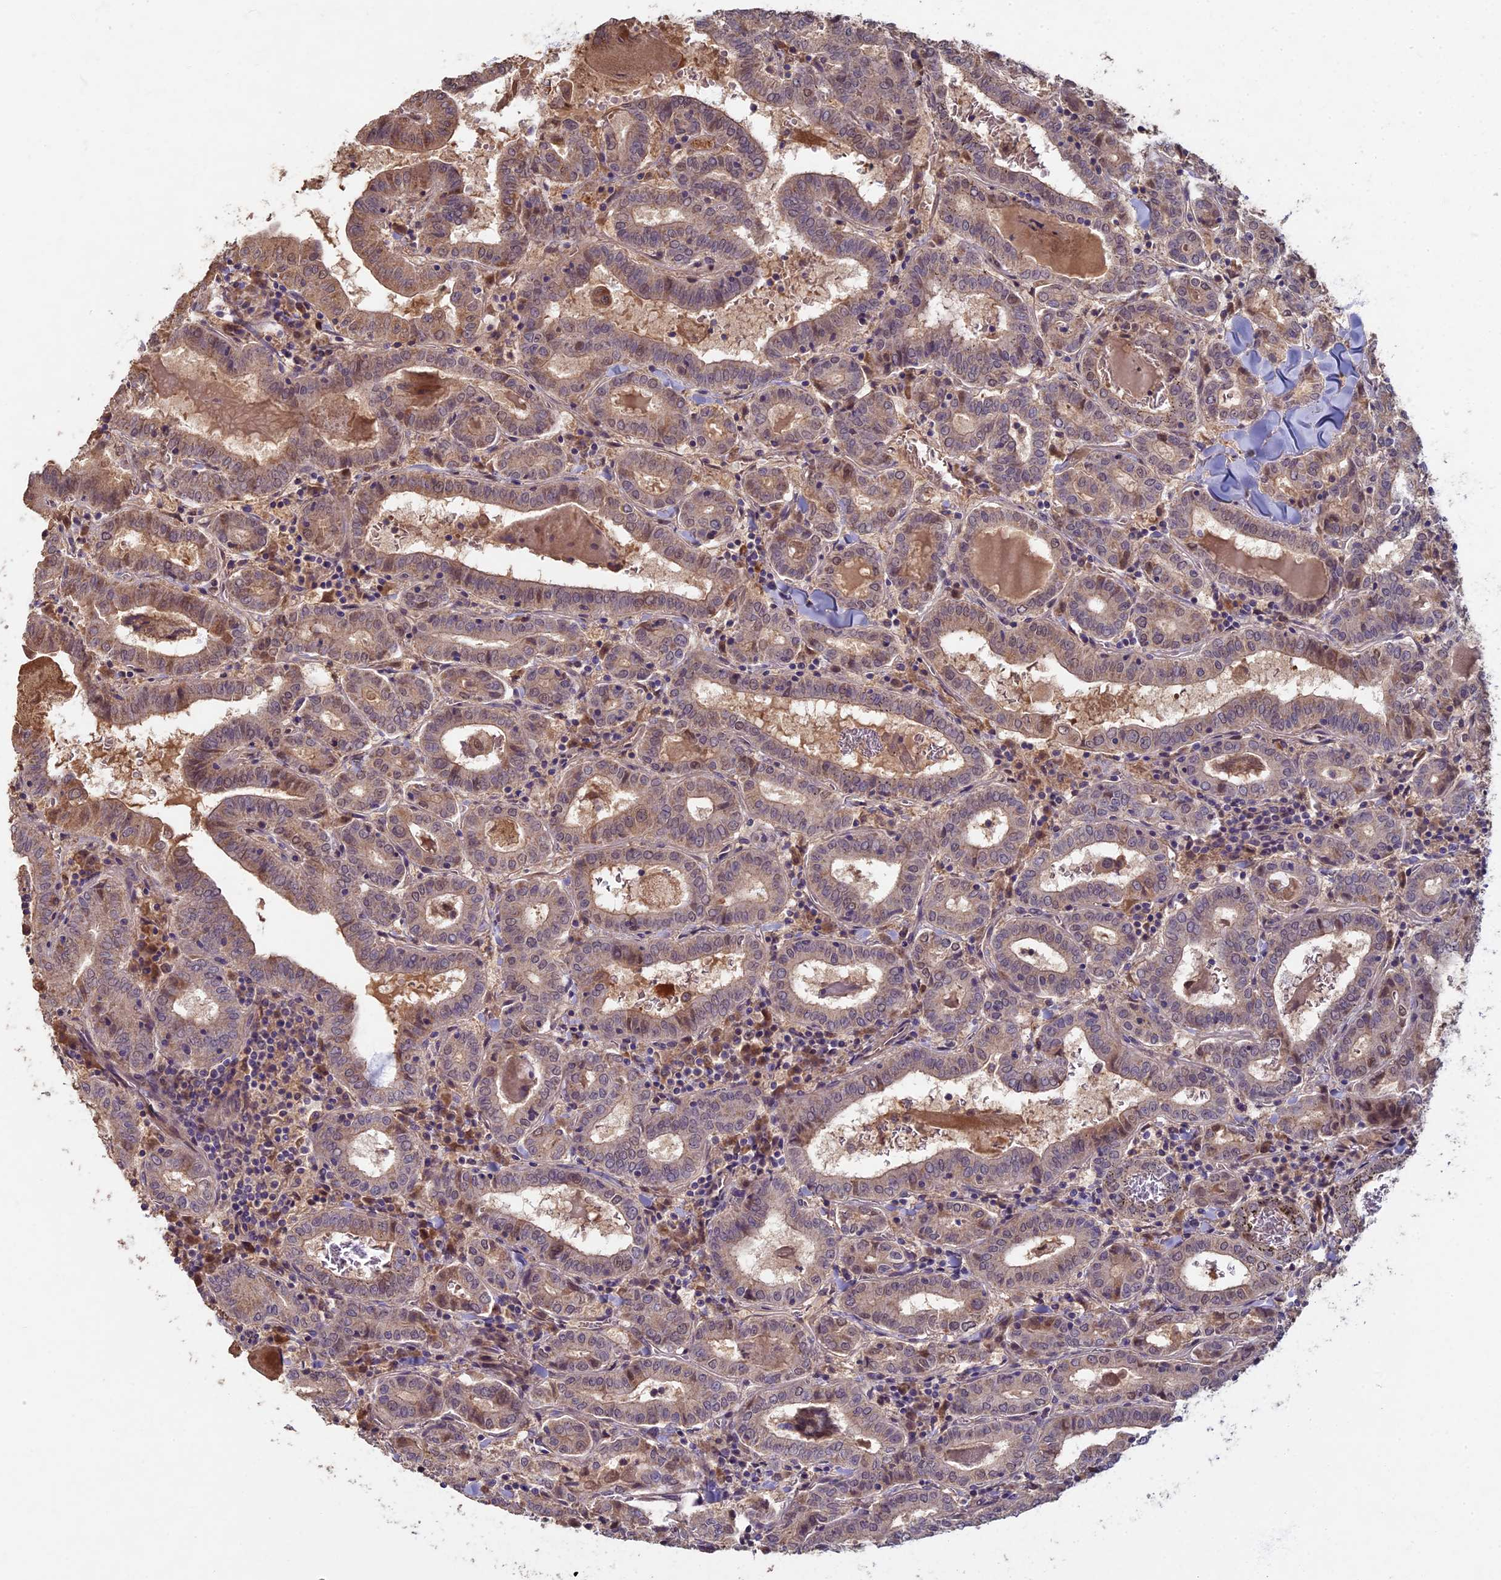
{"staining": {"intensity": "moderate", "quantity": "<25%", "location": "cytoplasmic/membranous,nuclear"}, "tissue": "thyroid cancer", "cell_type": "Tumor cells", "image_type": "cancer", "snomed": [{"axis": "morphology", "description": "Papillary adenocarcinoma, NOS"}, {"axis": "topography", "description": "Thyroid gland"}], "caption": "Moderate cytoplasmic/membranous and nuclear protein positivity is identified in approximately <25% of tumor cells in papillary adenocarcinoma (thyroid). (DAB IHC with brightfield microscopy, high magnification).", "gene": "RSPH3", "patient": {"sex": "female", "age": 72}}